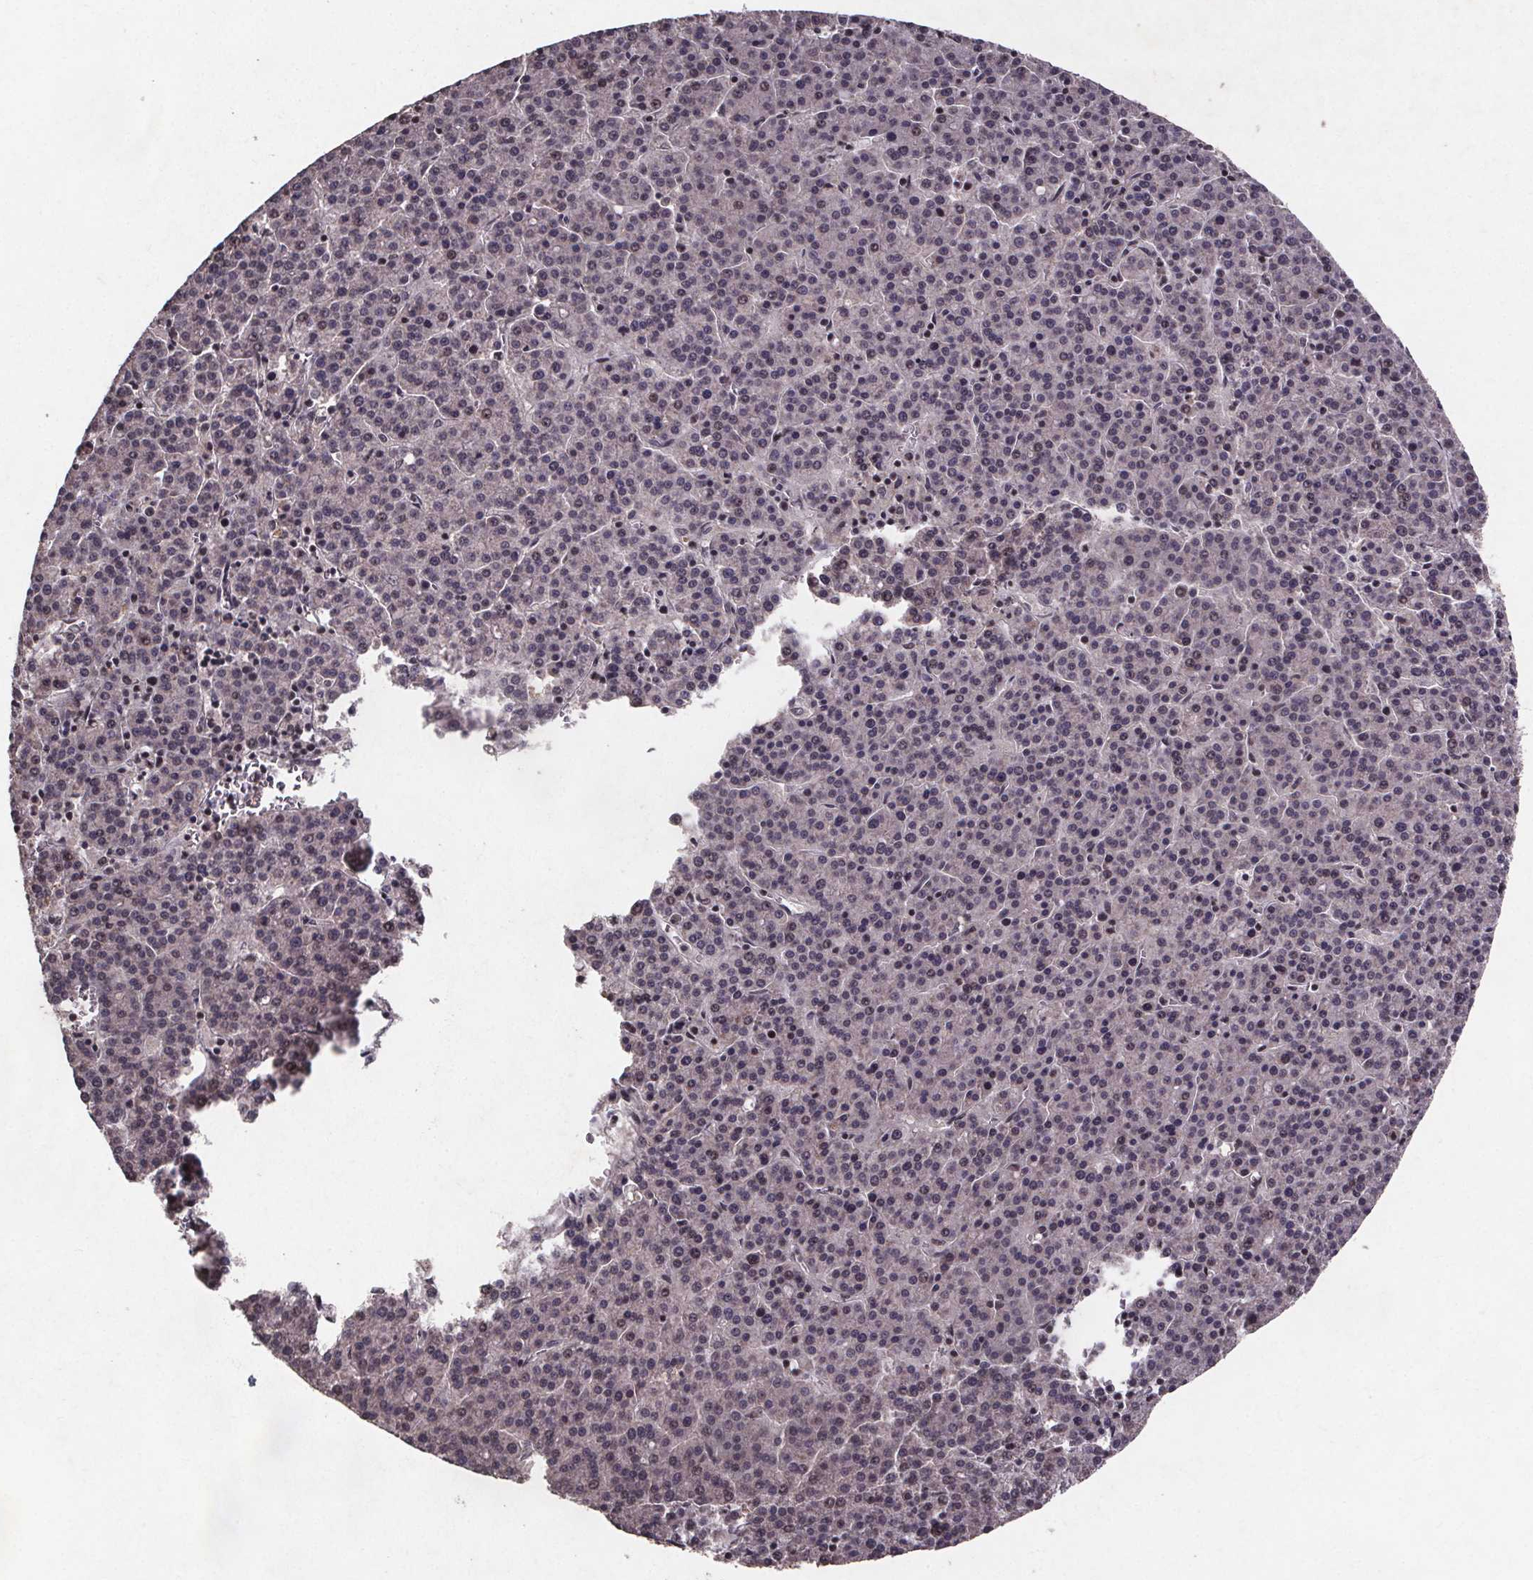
{"staining": {"intensity": "negative", "quantity": "none", "location": "none"}, "tissue": "liver cancer", "cell_type": "Tumor cells", "image_type": "cancer", "snomed": [{"axis": "morphology", "description": "Carcinoma, Hepatocellular, NOS"}, {"axis": "topography", "description": "Liver"}], "caption": "Immunohistochemistry histopathology image of neoplastic tissue: liver hepatocellular carcinoma stained with DAB (3,3'-diaminobenzidine) demonstrates no significant protein positivity in tumor cells.", "gene": "GPX3", "patient": {"sex": "female", "age": 58}}